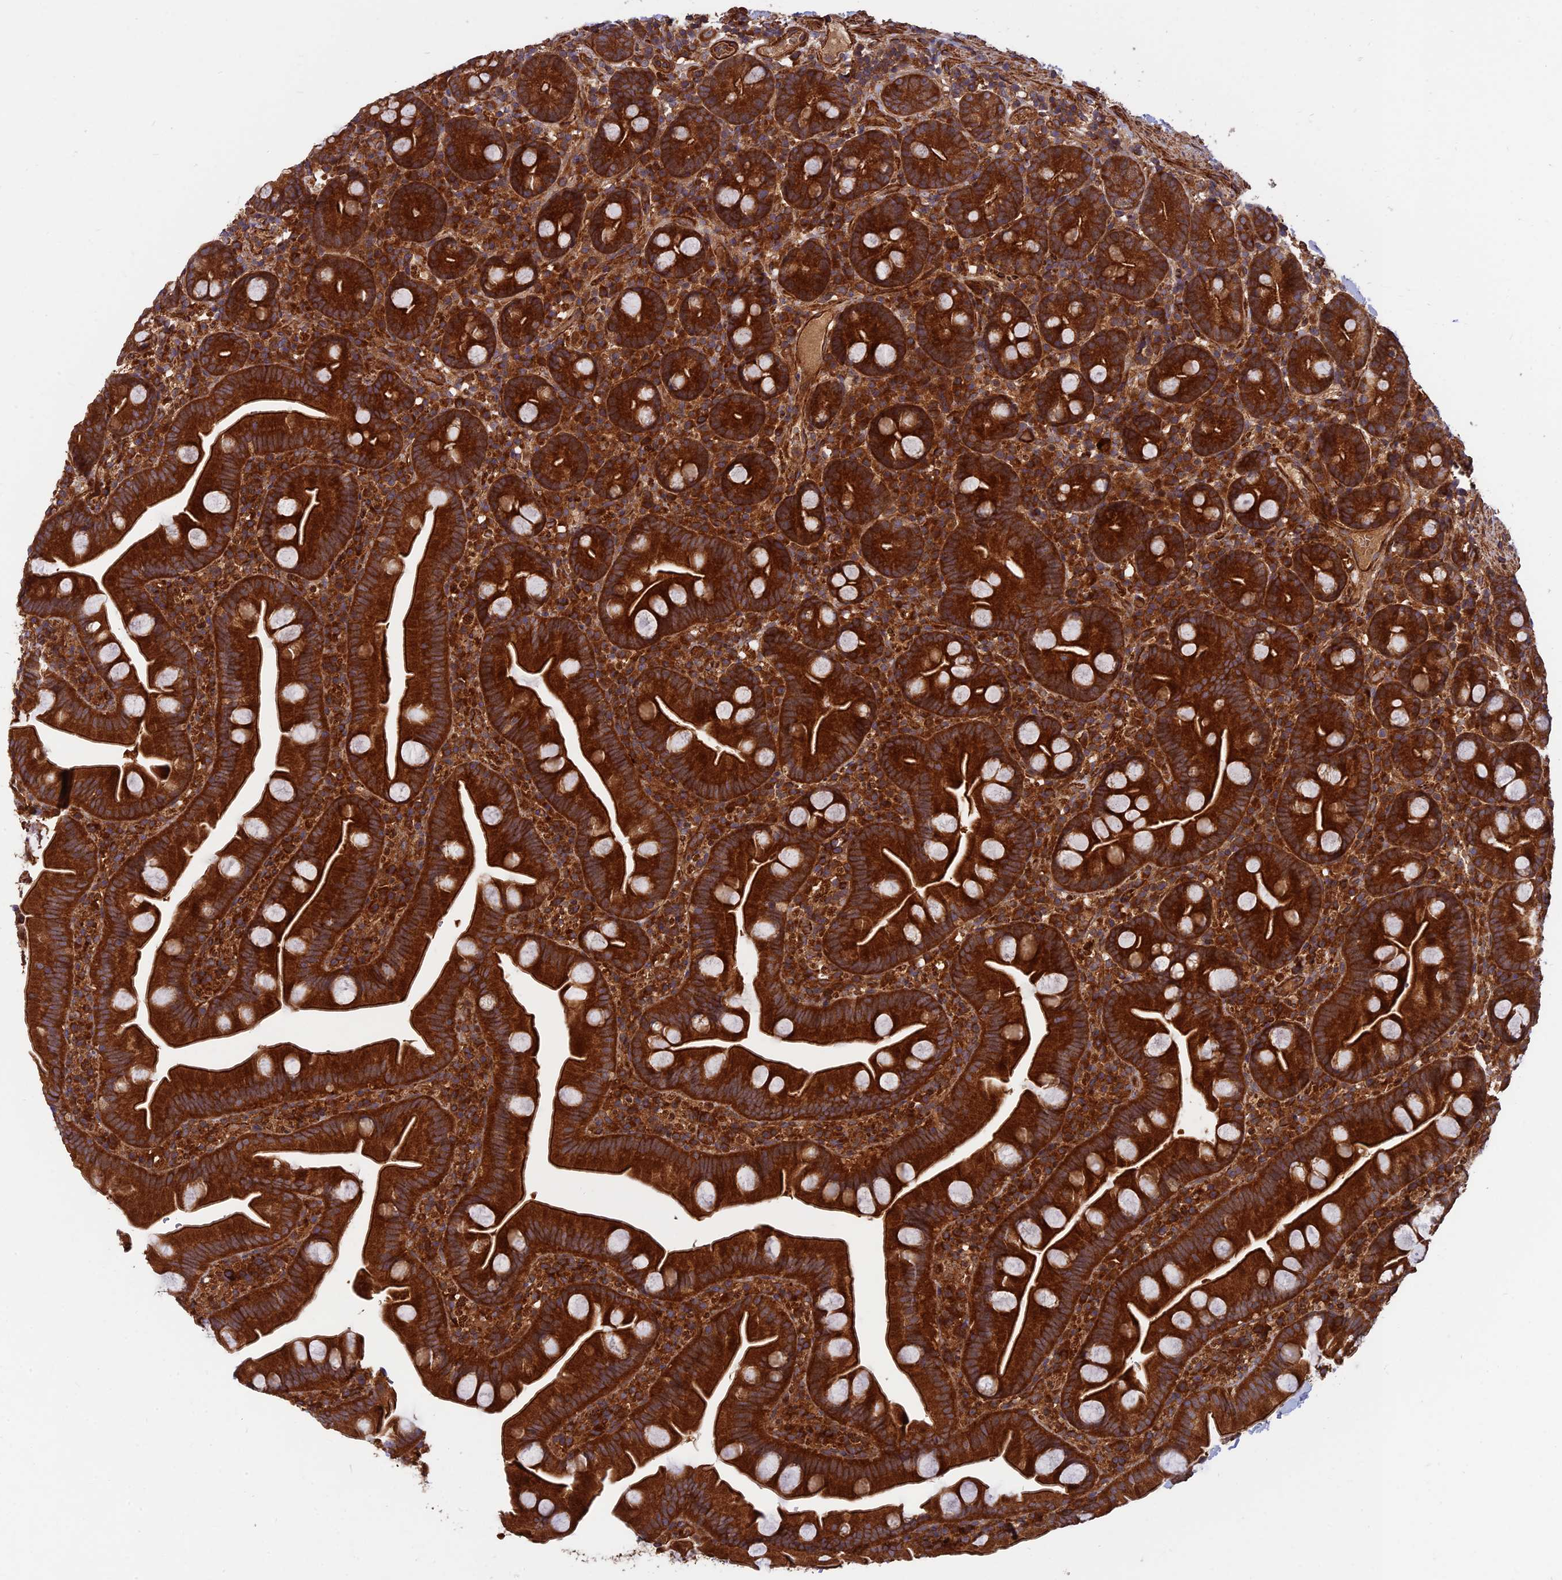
{"staining": {"intensity": "strong", "quantity": ">75%", "location": "cytoplasmic/membranous"}, "tissue": "small intestine", "cell_type": "Glandular cells", "image_type": "normal", "snomed": [{"axis": "morphology", "description": "Normal tissue, NOS"}, {"axis": "topography", "description": "Small intestine"}], "caption": "DAB immunohistochemical staining of benign human small intestine exhibits strong cytoplasmic/membranous protein positivity in approximately >75% of glandular cells.", "gene": "RELCH", "patient": {"sex": "female", "age": 68}}